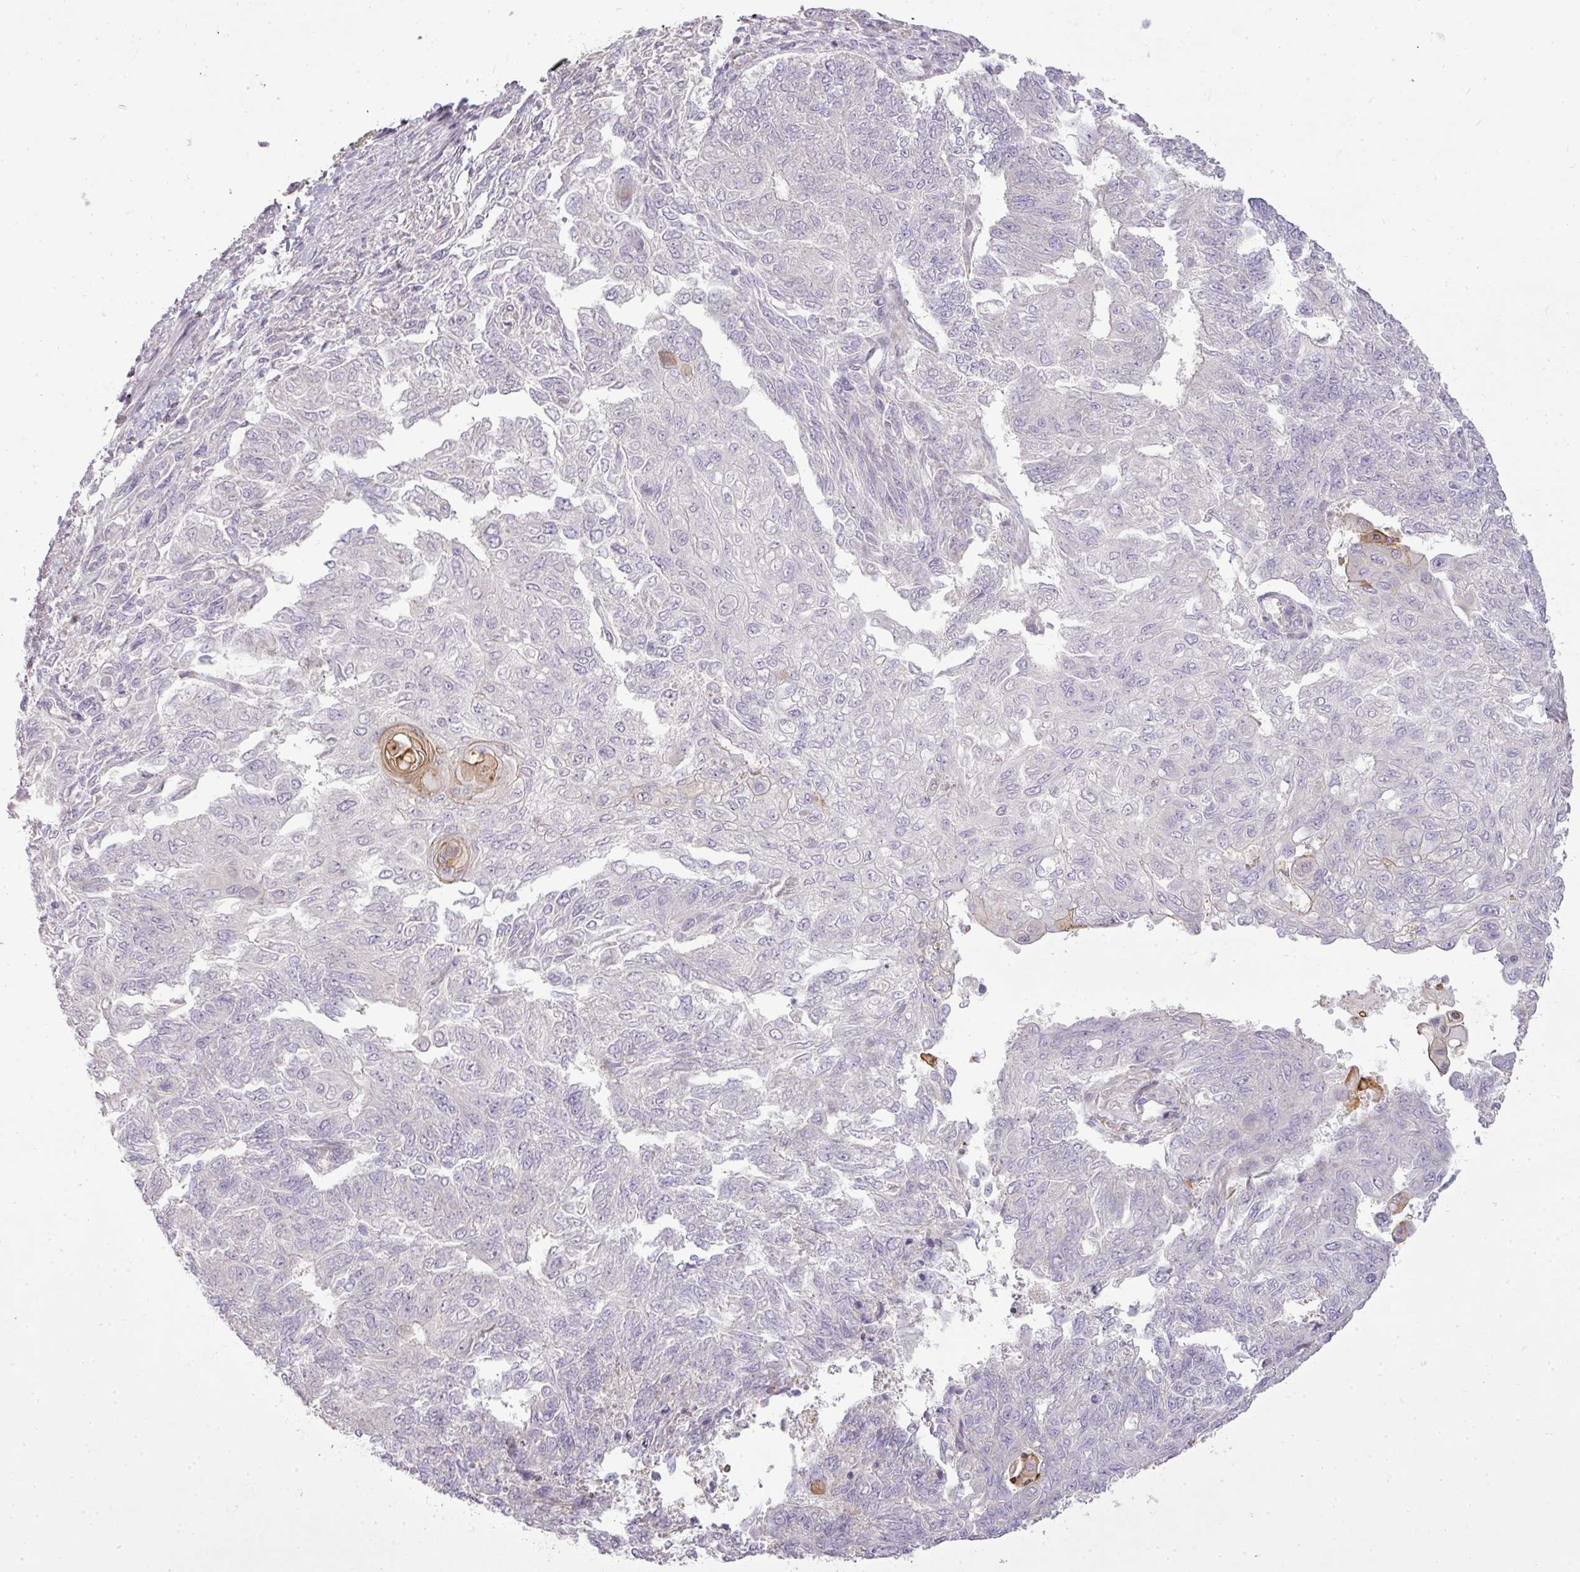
{"staining": {"intensity": "negative", "quantity": "none", "location": "none"}, "tissue": "endometrial cancer", "cell_type": "Tumor cells", "image_type": "cancer", "snomed": [{"axis": "morphology", "description": "Adenocarcinoma, NOS"}, {"axis": "topography", "description": "Endometrium"}], "caption": "This is an IHC histopathology image of human endometrial adenocarcinoma. There is no positivity in tumor cells.", "gene": "PDRG1", "patient": {"sex": "female", "age": 32}}